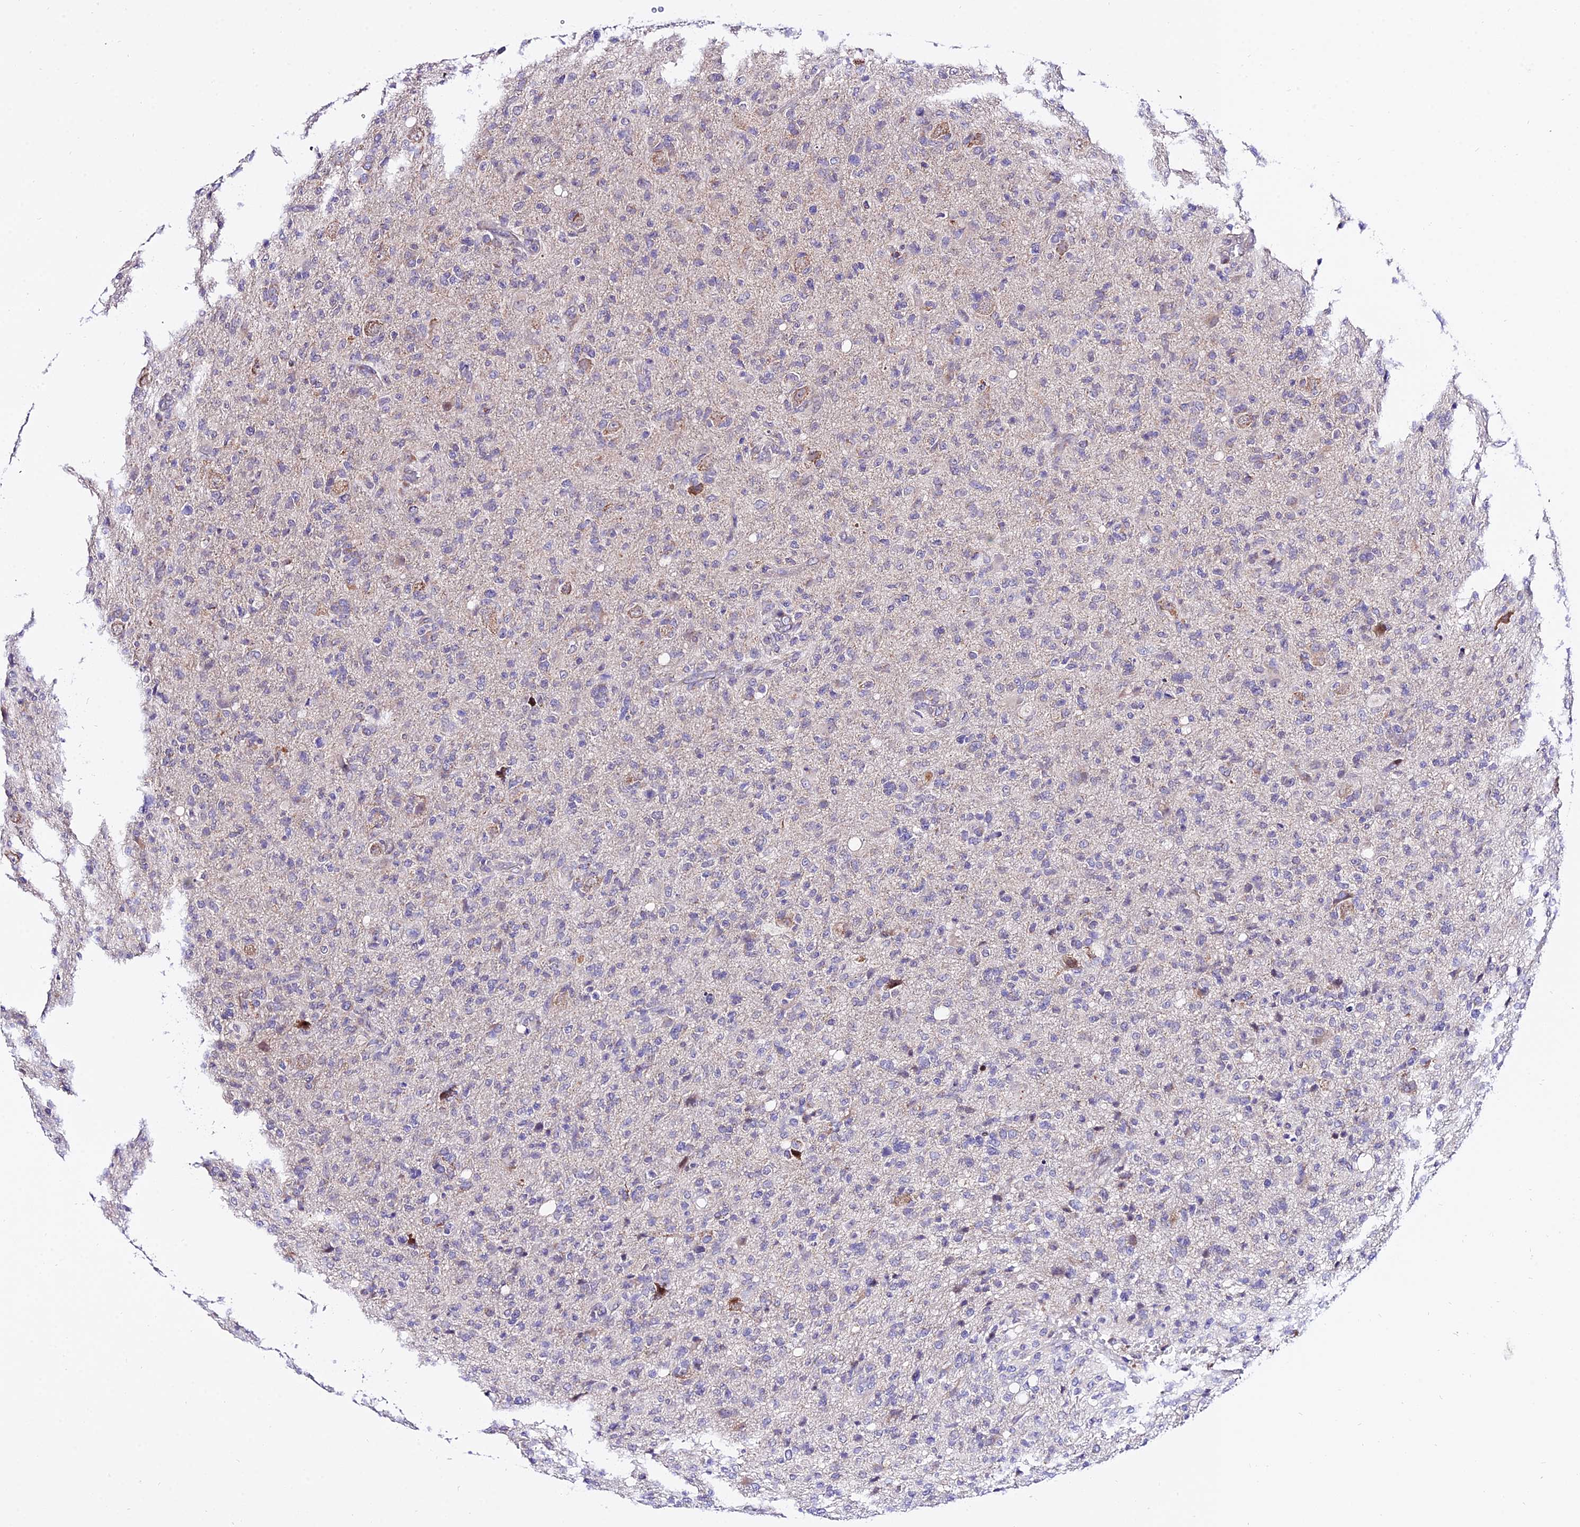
{"staining": {"intensity": "negative", "quantity": "none", "location": "none"}, "tissue": "glioma", "cell_type": "Tumor cells", "image_type": "cancer", "snomed": [{"axis": "morphology", "description": "Glioma, malignant, High grade"}, {"axis": "topography", "description": "Brain"}], "caption": "Glioma stained for a protein using immunohistochemistry (IHC) displays no positivity tumor cells.", "gene": "ATP5PB", "patient": {"sex": "female", "age": 57}}